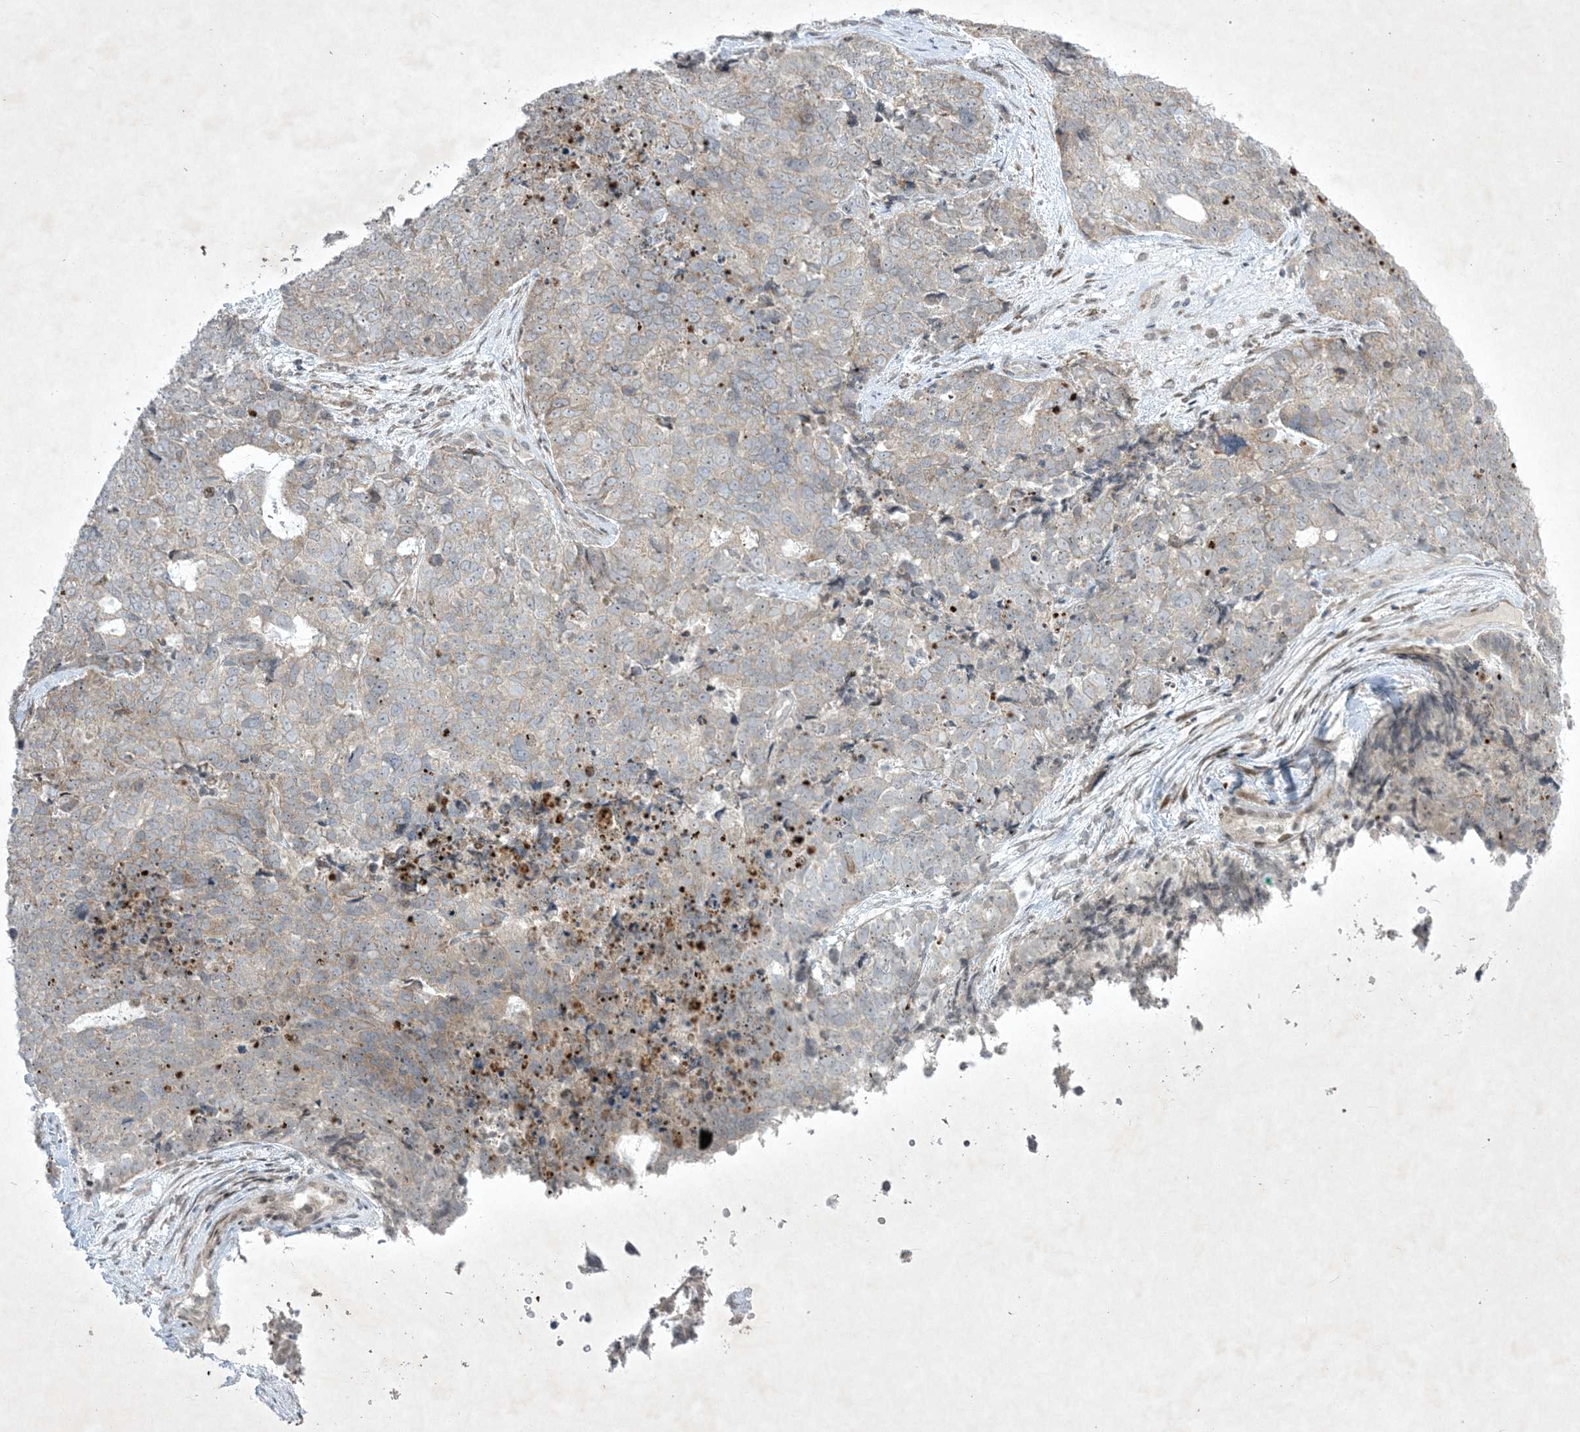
{"staining": {"intensity": "weak", "quantity": "<25%", "location": "cytoplasmic/membranous"}, "tissue": "cervical cancer", "cell_type": "Tumor cells", "image_type": "cancer", "snomed": [{"axis": "morphology", "description": "Squamous cell carcinoma, NOS"}, {"axis": "topography", "description": "Cervix"}], "caption": "Image shows no protein expression in tumor cells of cervical squamous cell carcinoma tissue. Nuclei are stained in blue.", "gene": "SOGA3", "patient": {"sex": "female", "age": 63}}